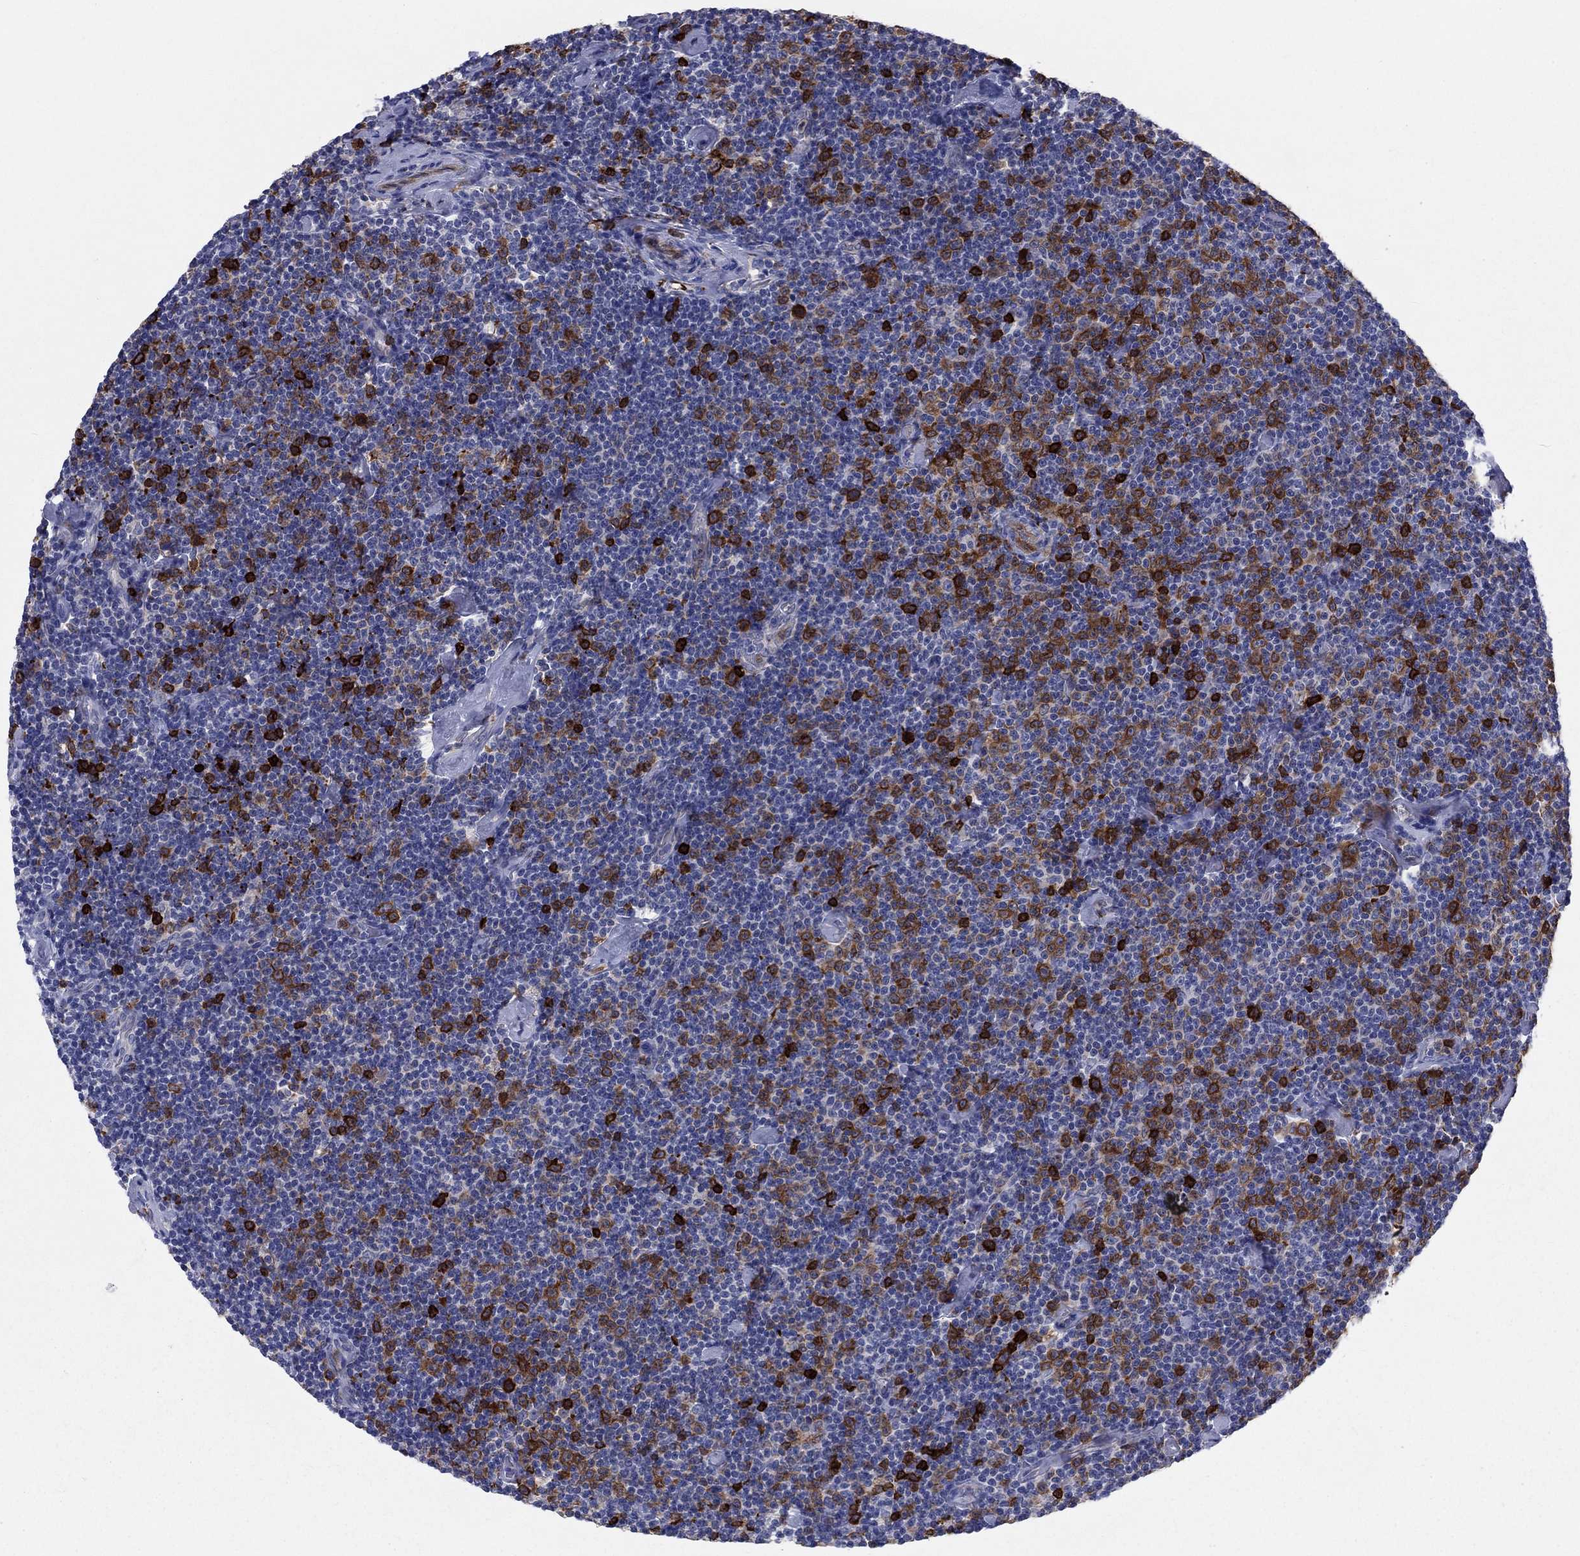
{"staining": {"intensity": "strong", "quantity": "25%-75%", "location": "cytoplasmic/membranous"}, "tissue": "lymphoma", "cell_type": "Tumor cells", "image_type": "cancer", "snomed": [{"axis": "morphology", "description": "Malignant lymphoma, non-Hodgkin's type, Low grade"}, {"axis": "topography", "description": "Lymph node"}], "caption": "Lymphoma stained with a brown dye displays strong cytoplasmic/membranous positive staining in approximately 25%-75% of tumor cells.", "gene": "STMN1", "patient": {"sex": "male", "age": 81}}